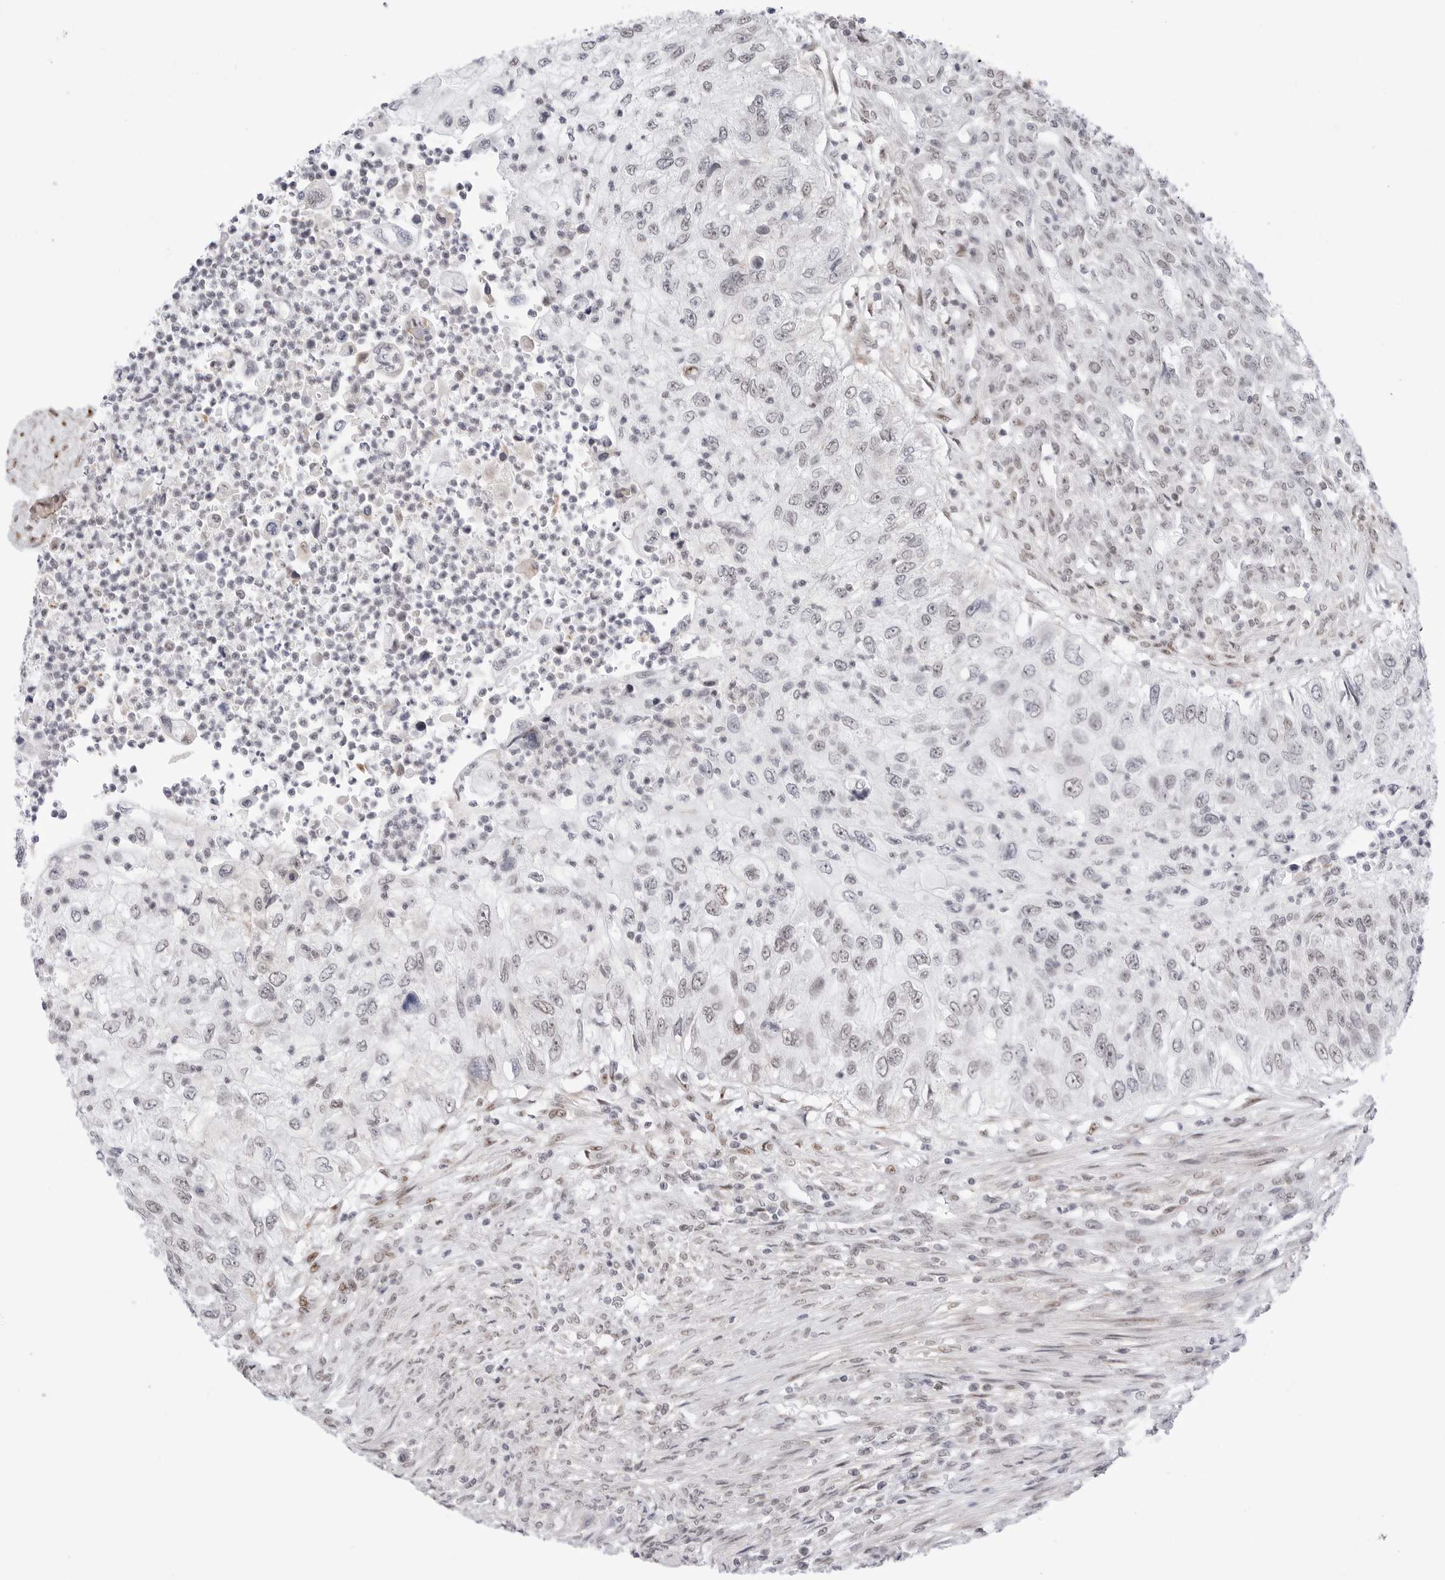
{"staining": {"intensity": "negative", "quantity": "none", "location": "none"}, "tissue": "urothelial cancer", "cell_type": "Tumor cells", "image_type": "cancer", "snomed": [{"axis": "morphology", "description": "Urothelial carcinoma, High grade"}, {"axis": "topography", "description": "Urinary bladder"}], "caption": "There is no significant staining in tumor cells of urothelial carcinoma (high-grade).", "gene": "C1orf162", "patient": {"sex": "female", "age": 60}}